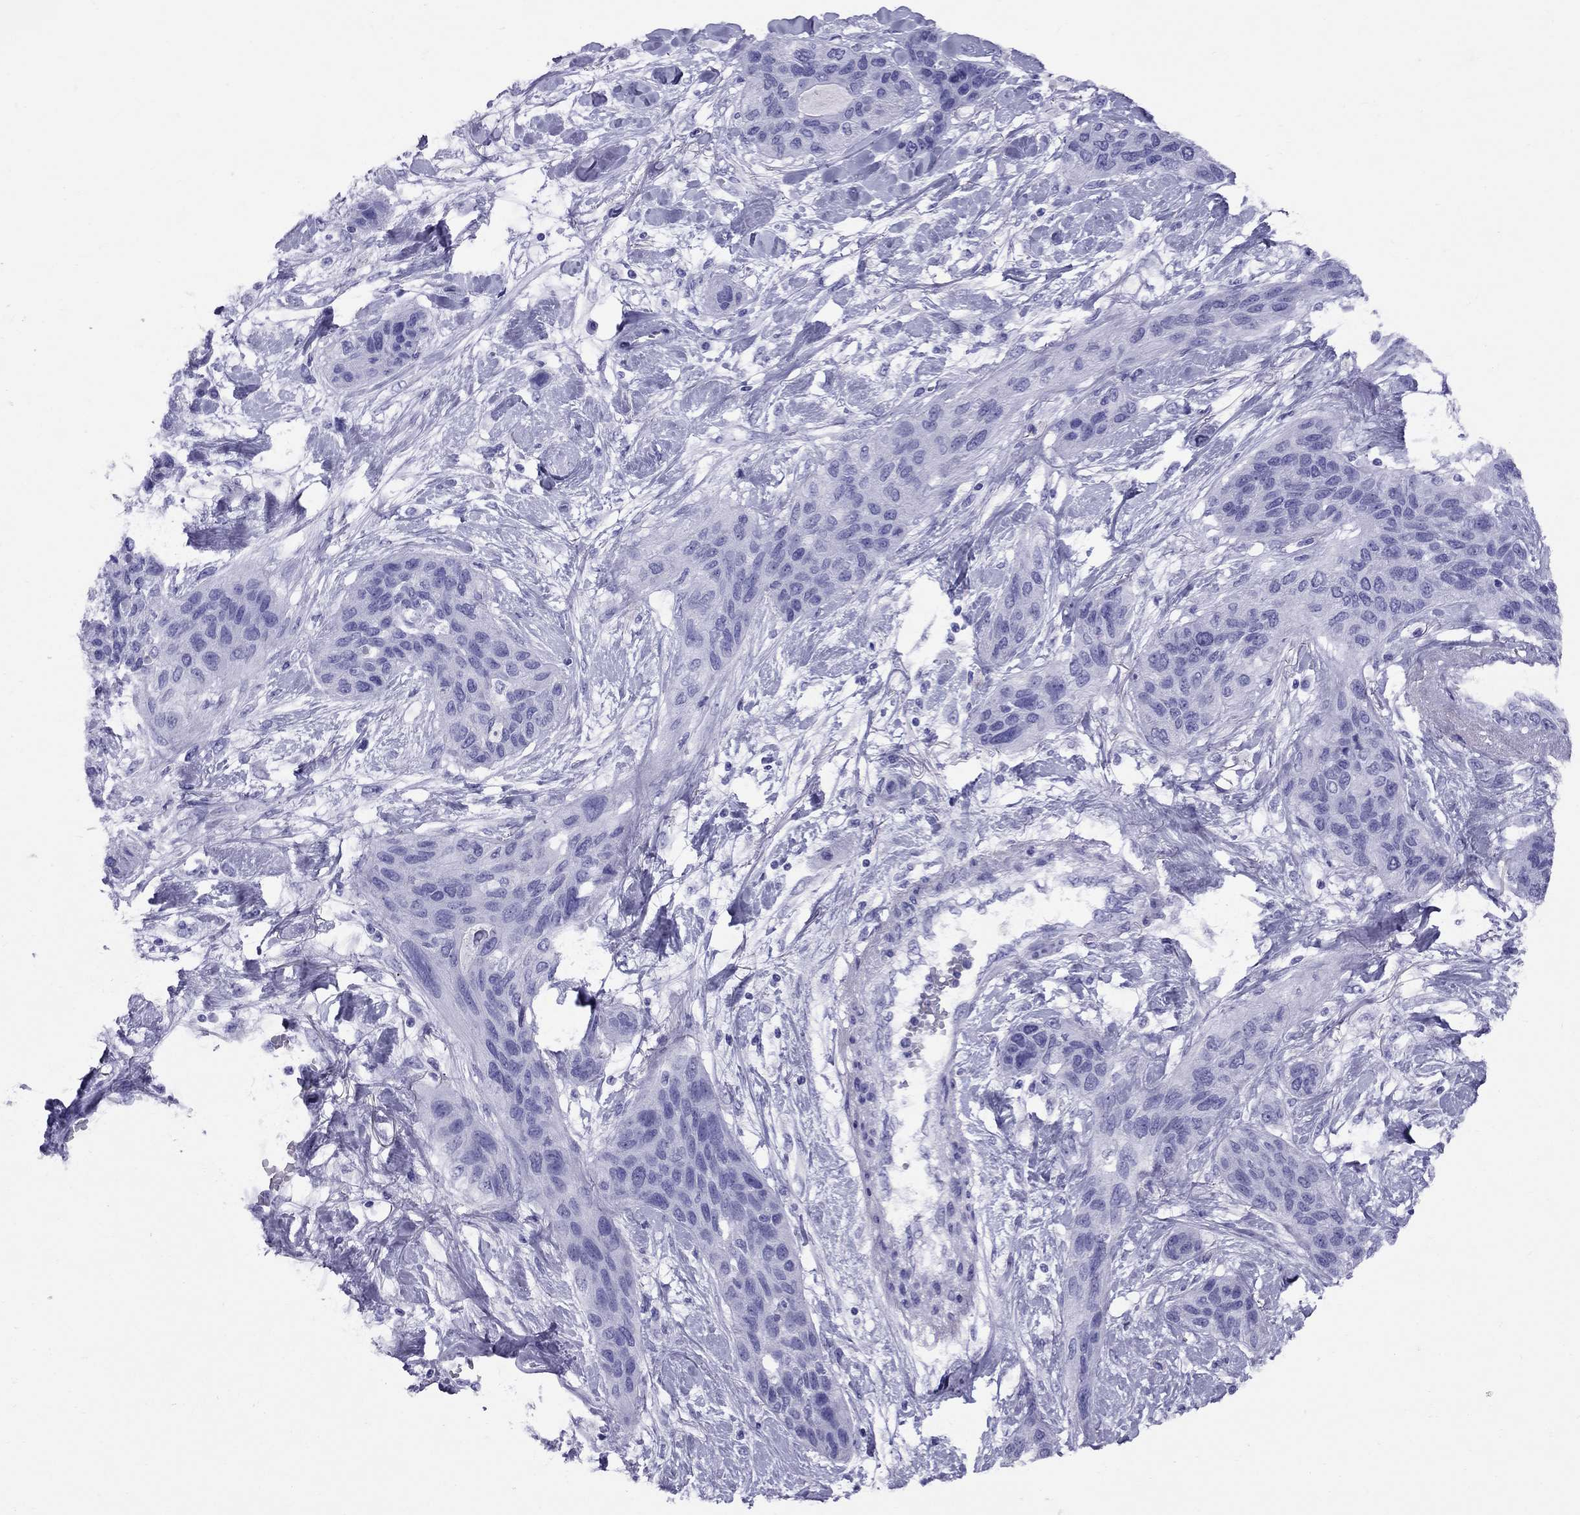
{"staining": {"intensity": "negative", "quantity": "none", "location": "none"}, "tissue": "lung cancer", "cell_type": "Tumor cells", "image_type": "cancer", "snomed": [{"axis": "morphology", "description": "Squamous cell carcinoma, NOS"}, {"axis": "topography", "description": "Lung"}], "caption": "Immunohistochemical staining of human lung cancer (squamous cell carcinoma) exhibits no significant staining in tumor cells. (Stains: DAB IHC with hematoxylin counter stain, Microscopy: brightfield microscopy at high magnification).", "gene": "AVPR1B", "patient": {"sex": "female", "age": 70}}